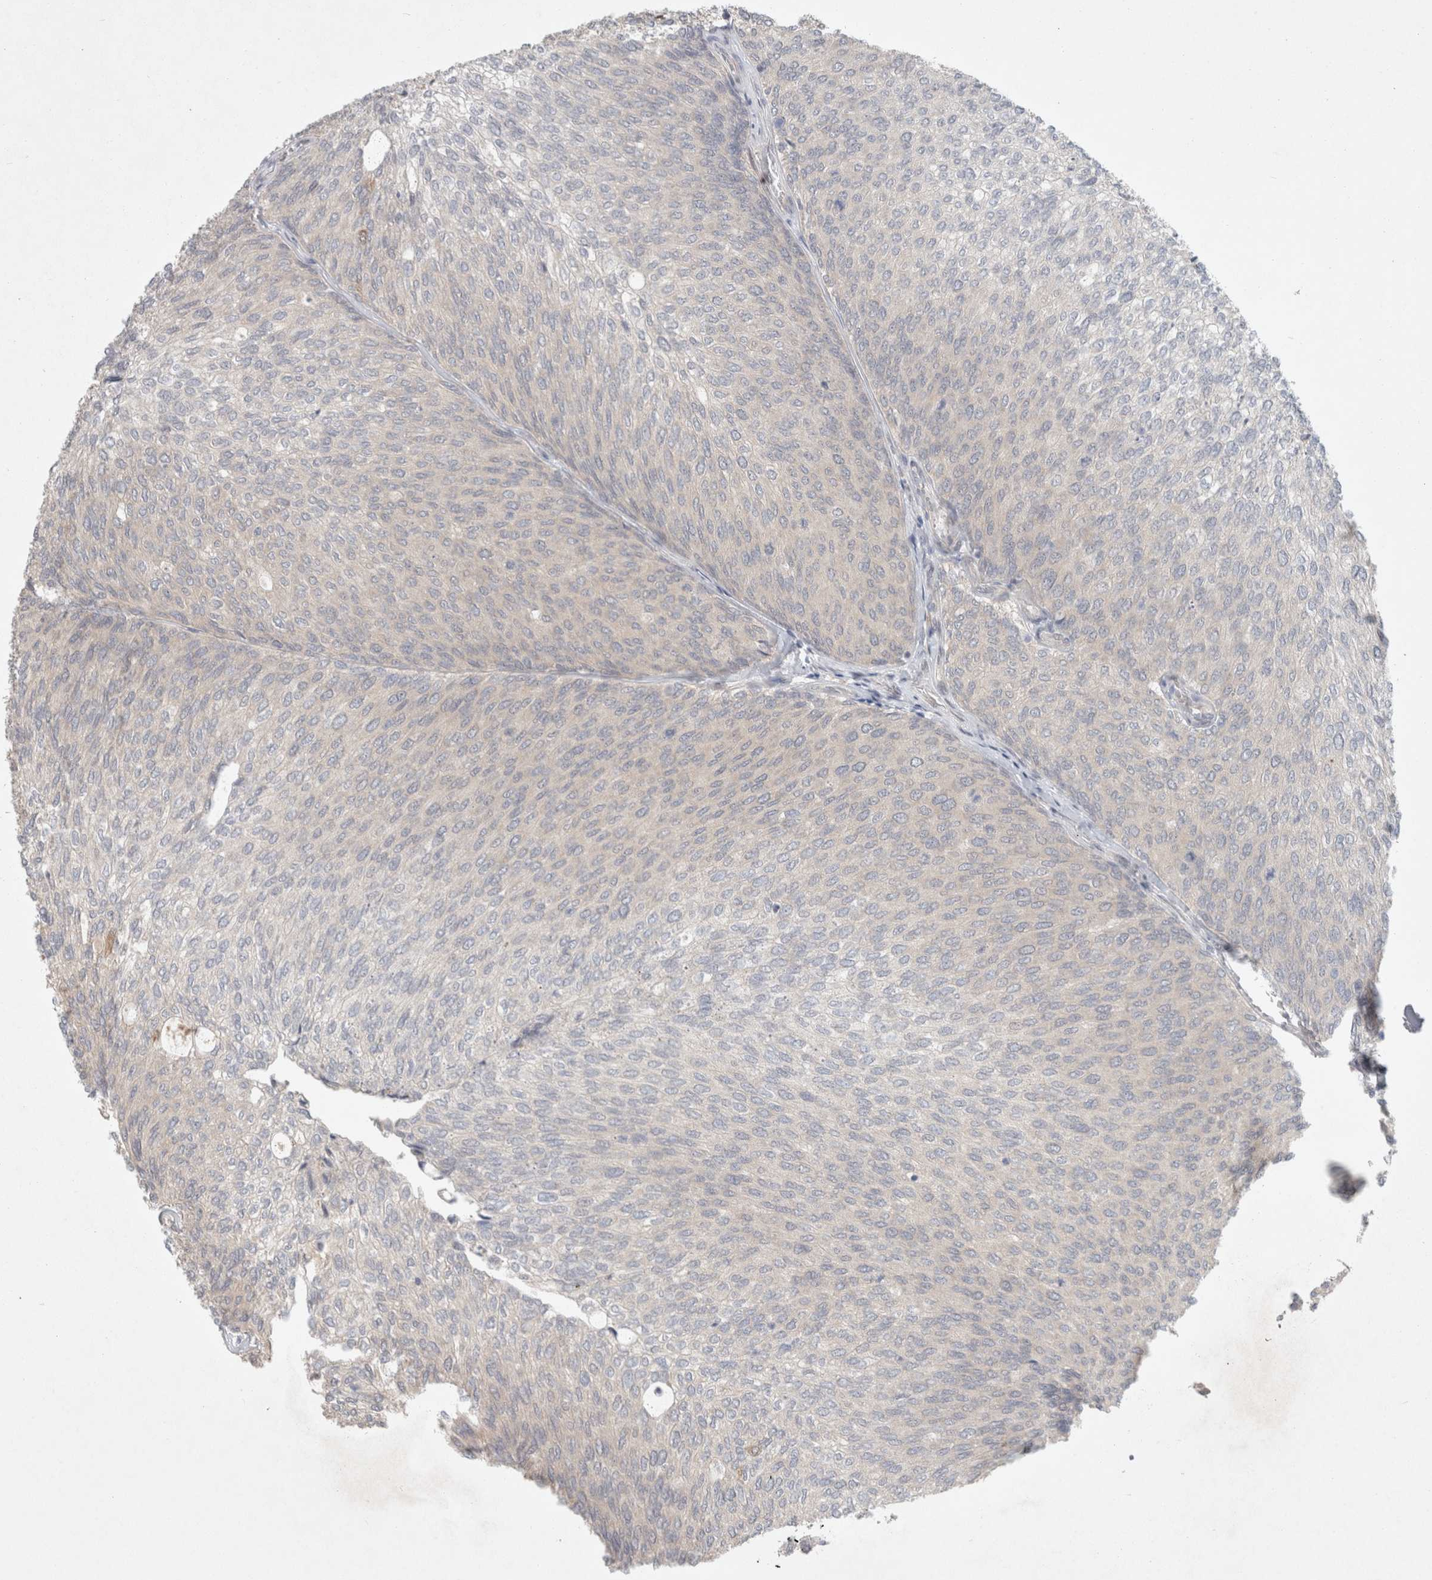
{"staining": {"intensity": "weak", "quantity": "<25%", "location": "cytoplasmic/membranous"}, "tissue": "urothelial cancer", "cell_type": "Tumor cells", "image_type": "cancer", "snomed": [{"axis": "morphology", "description": "Urothelial carcinoma, Low grade"}, {"axis": "topography", "description": "Urinary bladder"}], "caption": "This is an immunohistochemistry histopathology image of human urothelial carcinoma (low-grade). There is no expression in tumor cells.", "gene": "RASAL2", "patient": {"sex": "female", "age": 79}}